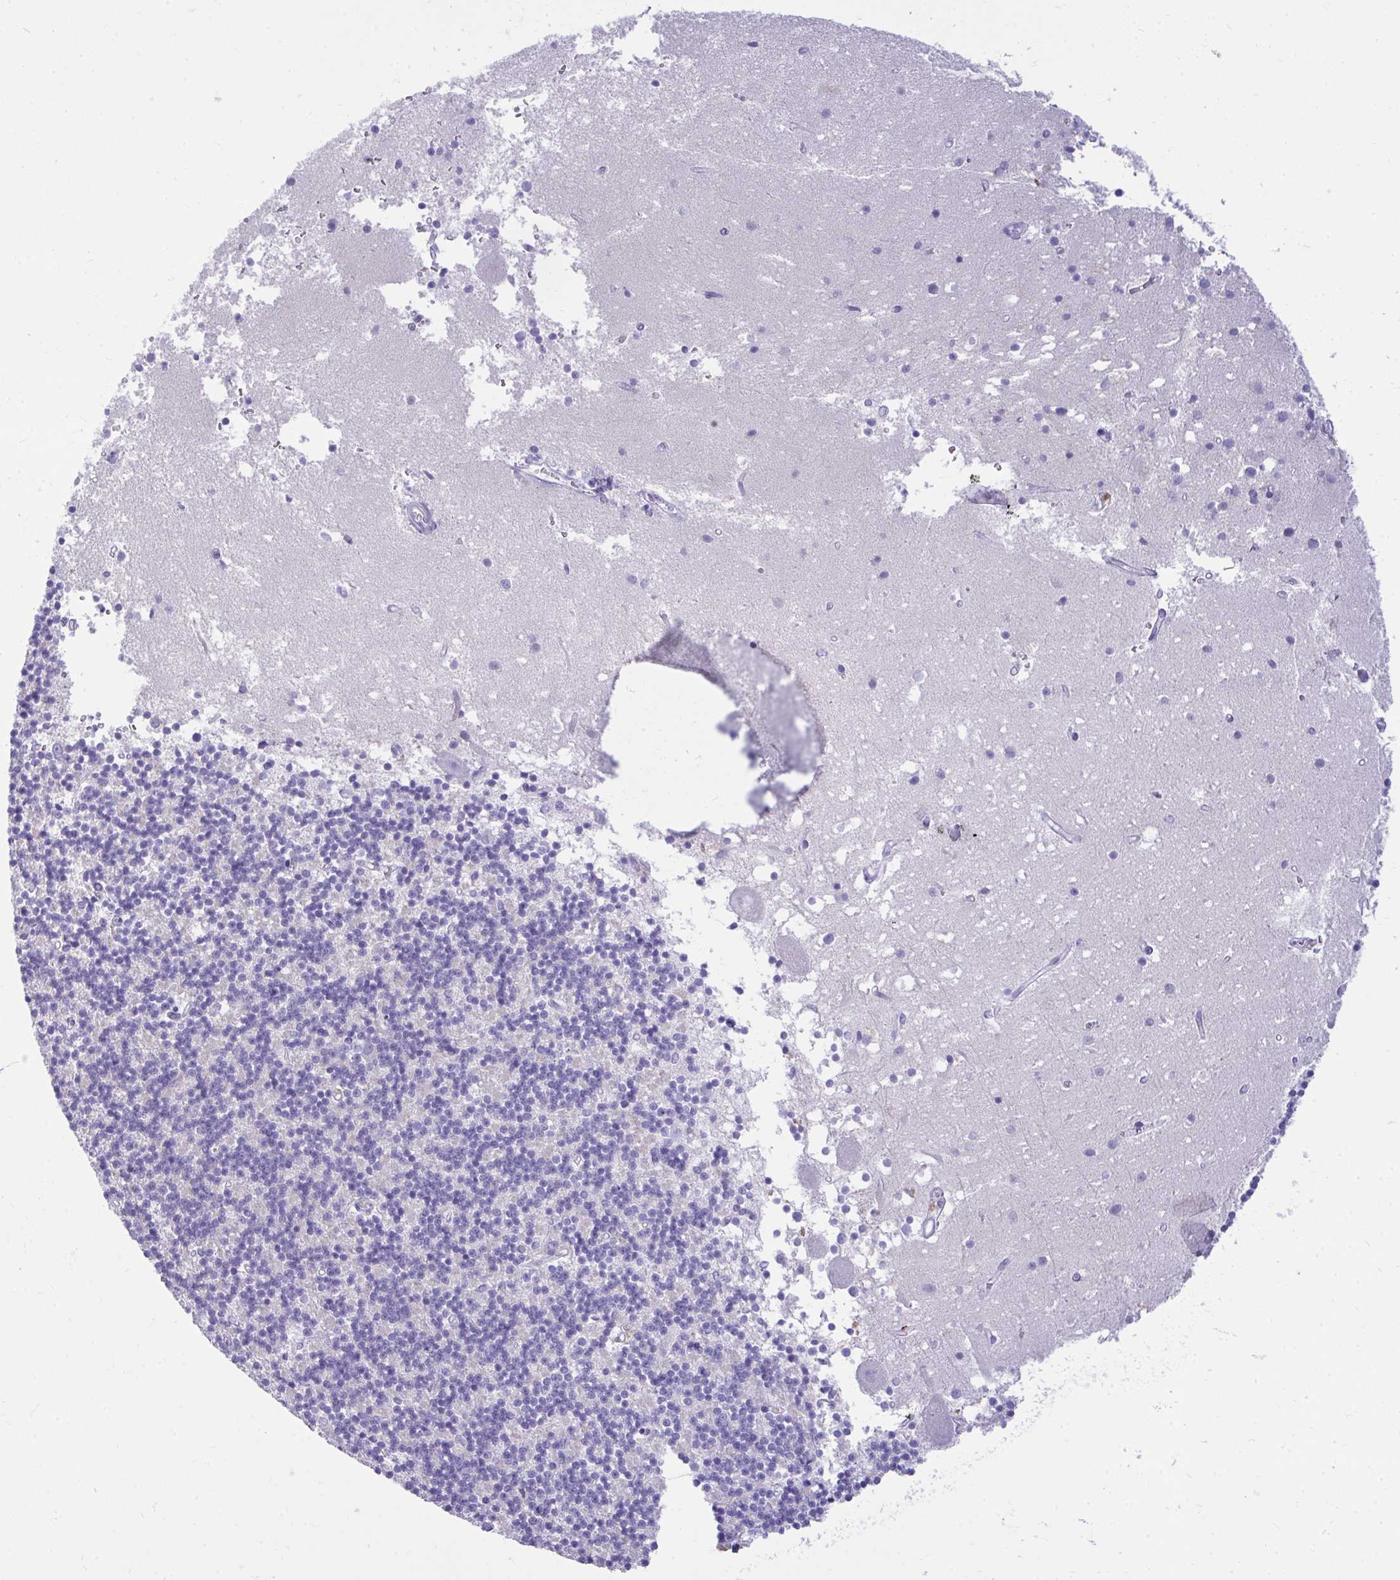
{"staining": {"intensity": "negative", "quantity": "none", "location": "none"}, "tissue": "cerebellum", "cell_type": "Cells in granular layer", "image_type": "normal", "snomed": [{"axis": "morphology", "description": "Normal tissue, NOS"}, {"axis": "topography", "description": "Cerebellum"}], "caption": "An immunohistochemistry (IHC) micrograph of normal cerebellum is shown. There is no staining in cells in granular layer of cerebellum.", "gene": "AIG1", "patient": {"sex": "male", "age": 54}}